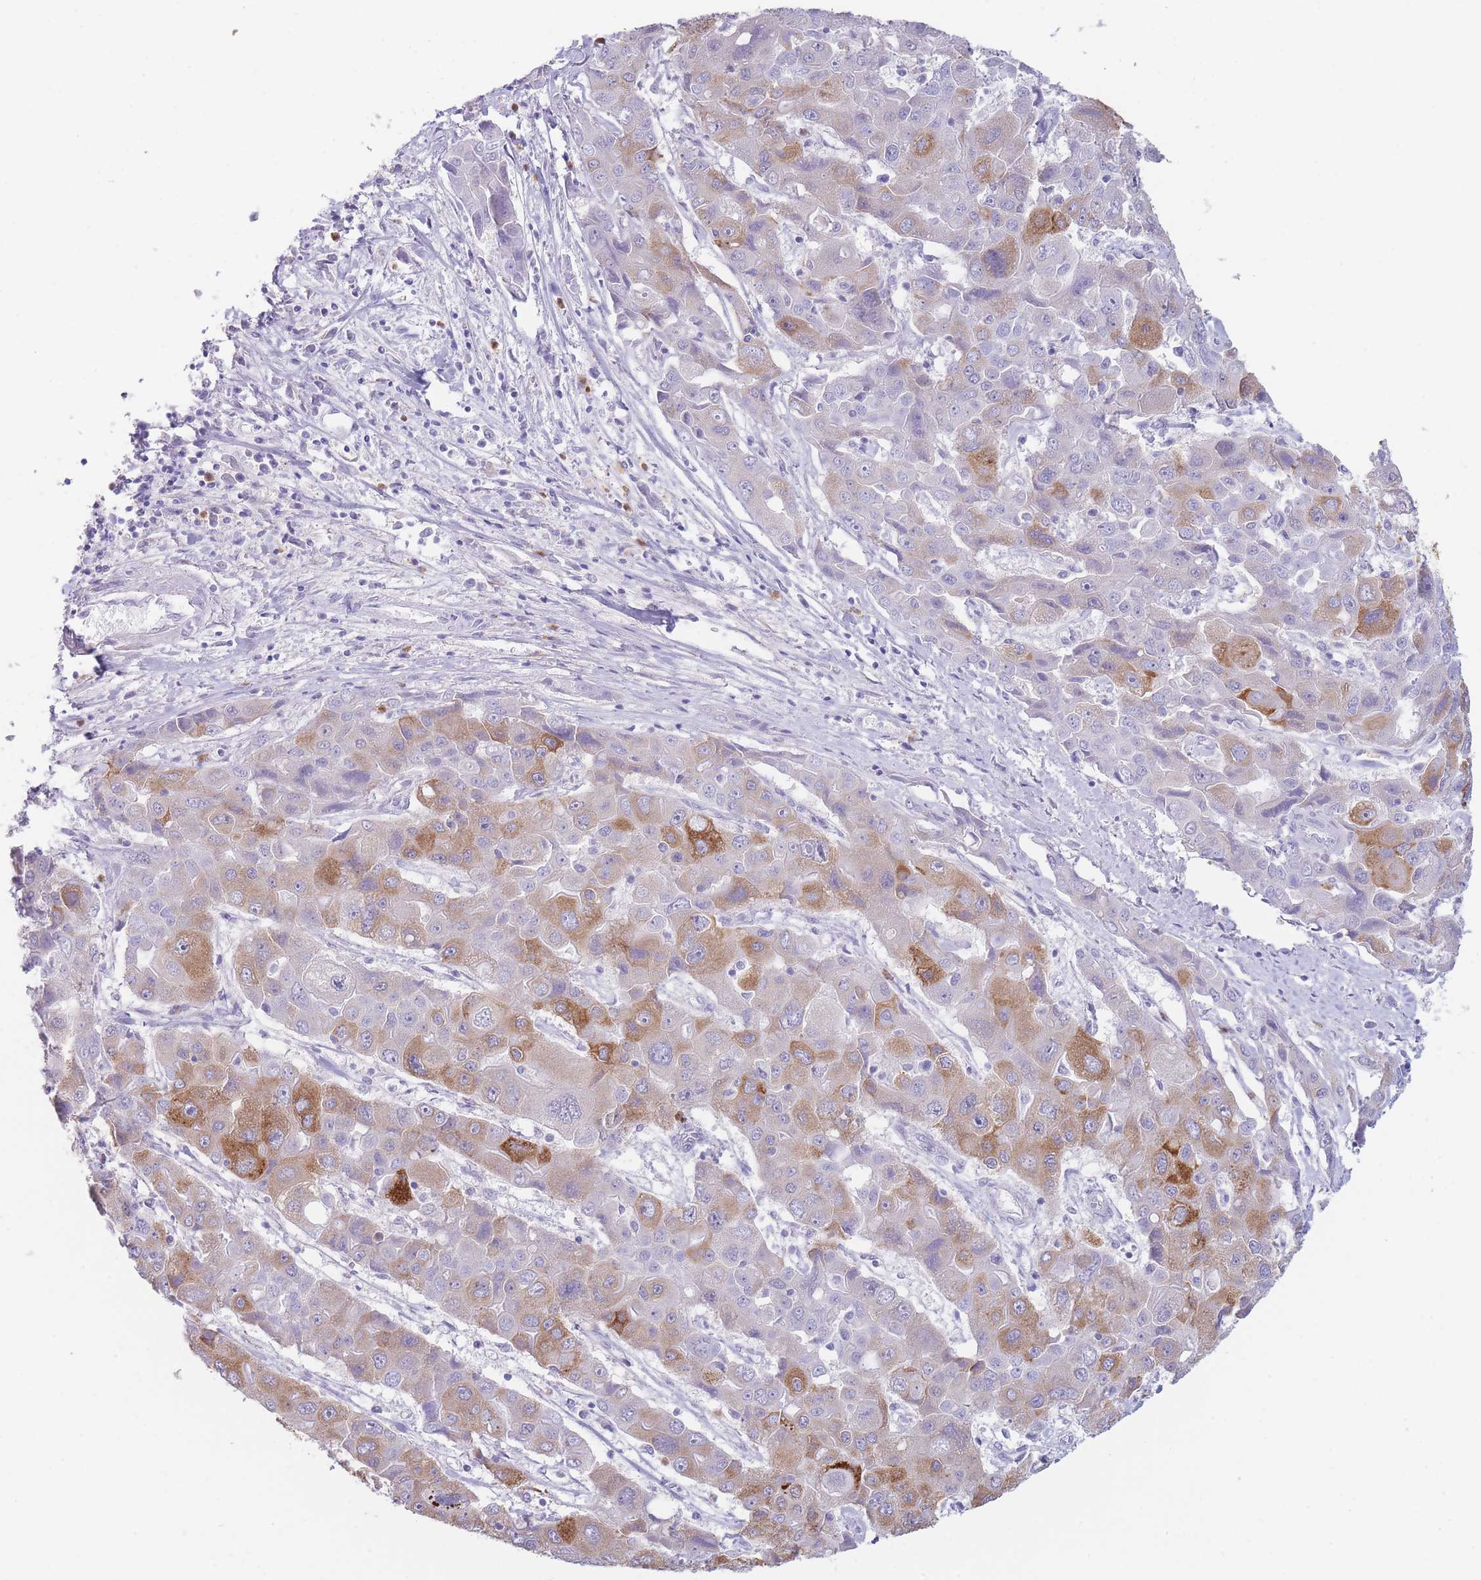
{"staining": {"intensity": "moderate", "quantity": "25%-75%", "location": "cytoplasmic/membranous"}, "tissue": "liver cancer", "cell_type": "Tumor cells", "image_type": "cancer", "snomed": [{"axis": "morphology", "description": "Cholangiocarcinoma"}, {"axis": "topography", "description": "Liver"}], "caption": "The histopathology image reveals immunohistochemical staining of liver cholangiocarcinoma. There is moderate cytoplasmic/membranous positivity is present in approximately 25%-75% of tumor cells.", "gene": "ZNF627", "patient": {"sex": "male", "age": 67}}